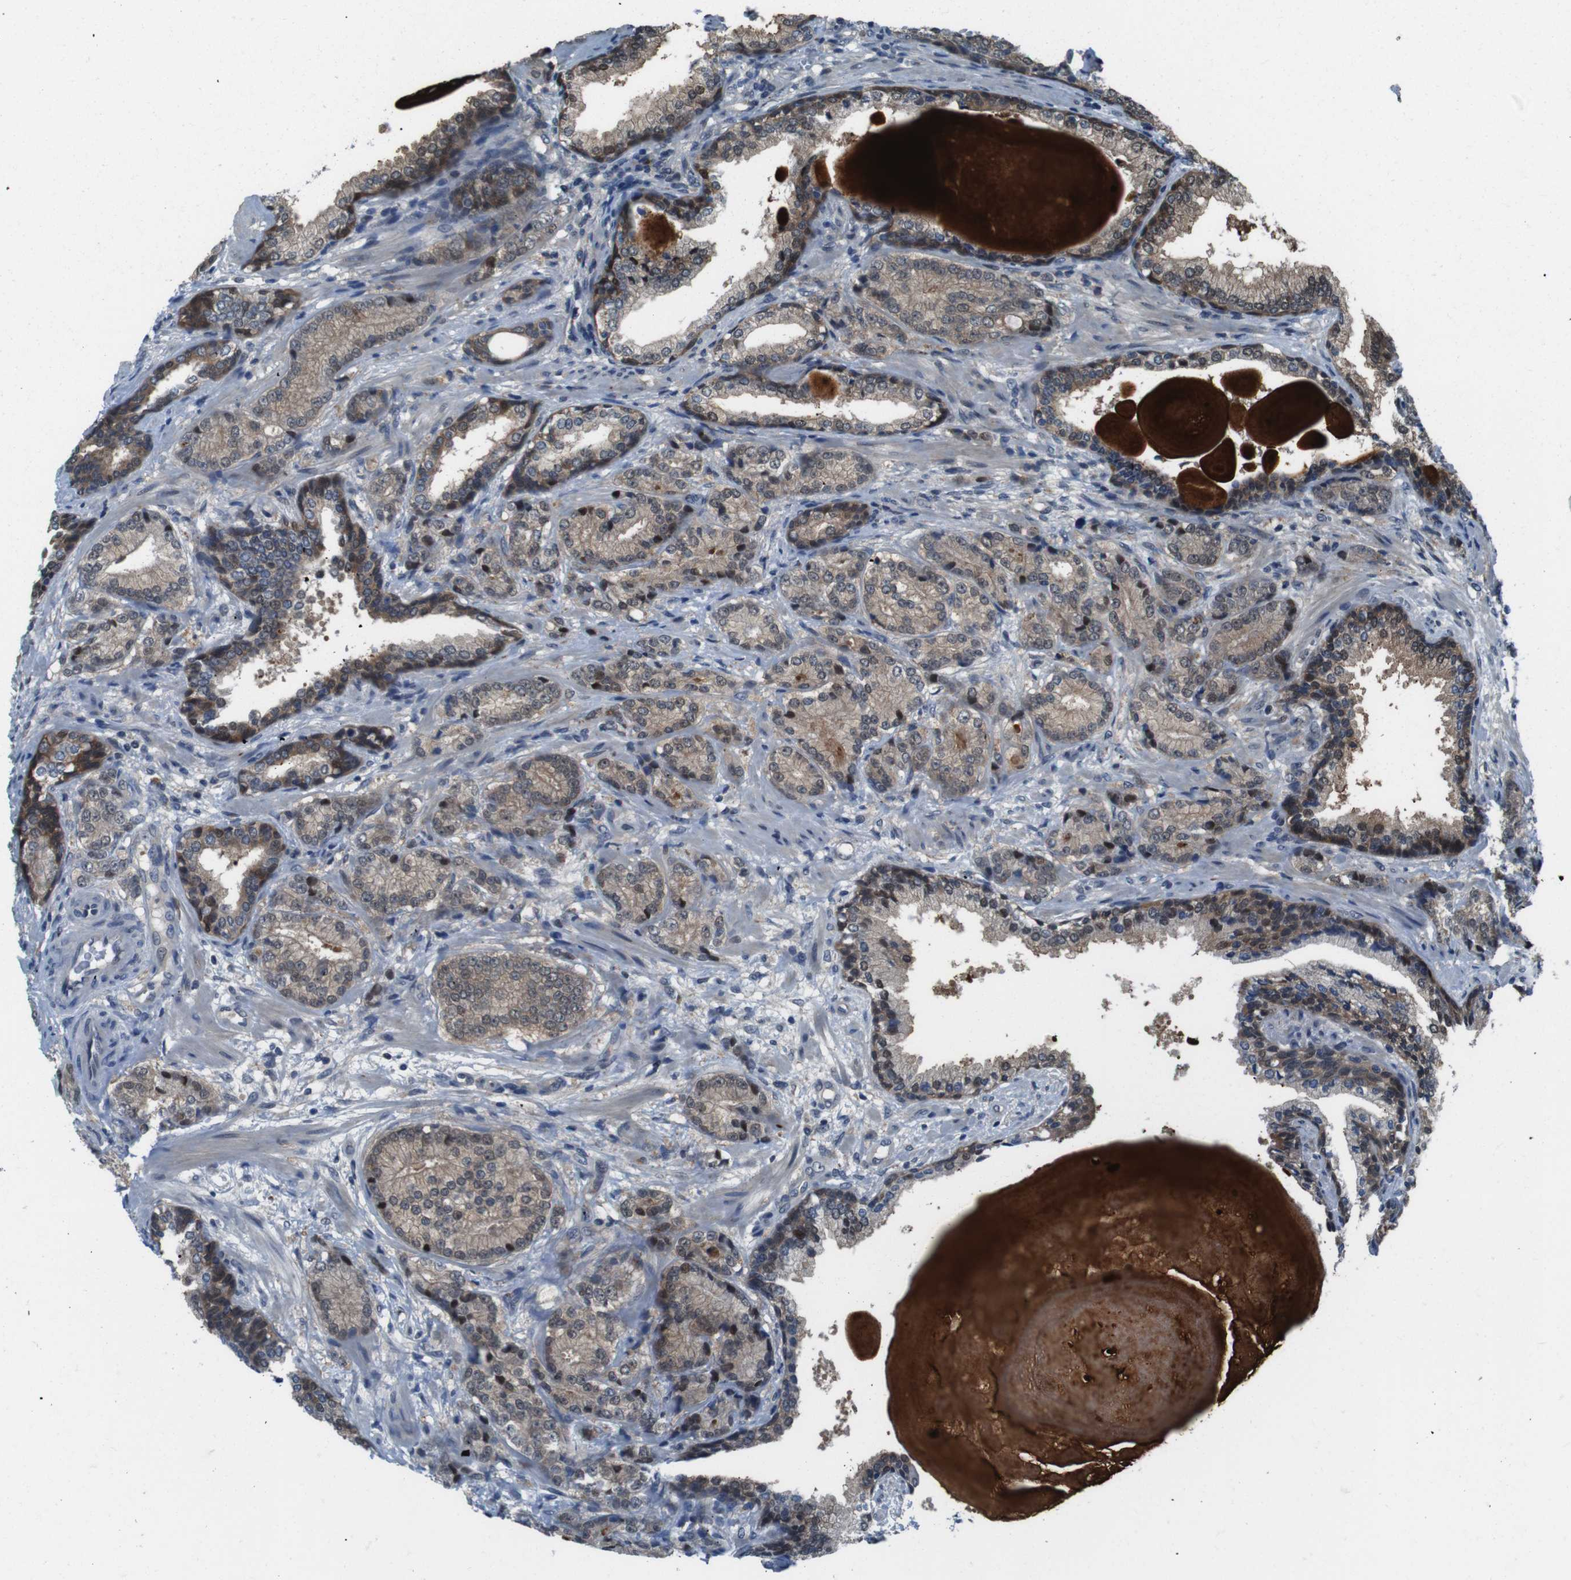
{"staining": {"intensity": "weak", "quantity": ">75%", "location": "cytoplasmic/membranous"}, "tissue": "prostate cancer", "cell_type": "Tumor cells", "image_type": "cancer", "snomed": [{"axis": "morphology", "description": "Adenocarcinoma, High grade"}, {"axis": "topography", "description": "Prostate"}], "caption": "Immunohistochemistry (IHC) photomicrograph of neoplastic tissue: prostate high-grade adenocarcinoma stained using immunohistochemistry (IHC) exhibits low levels of weak protein expression localized specifically in the cytoplasmic/membranous of tumor cells, appearing as a cytoplasmic/membranous brown color.", "gene": "LRP5", "patient": {"sex": "male", "age": 61}}